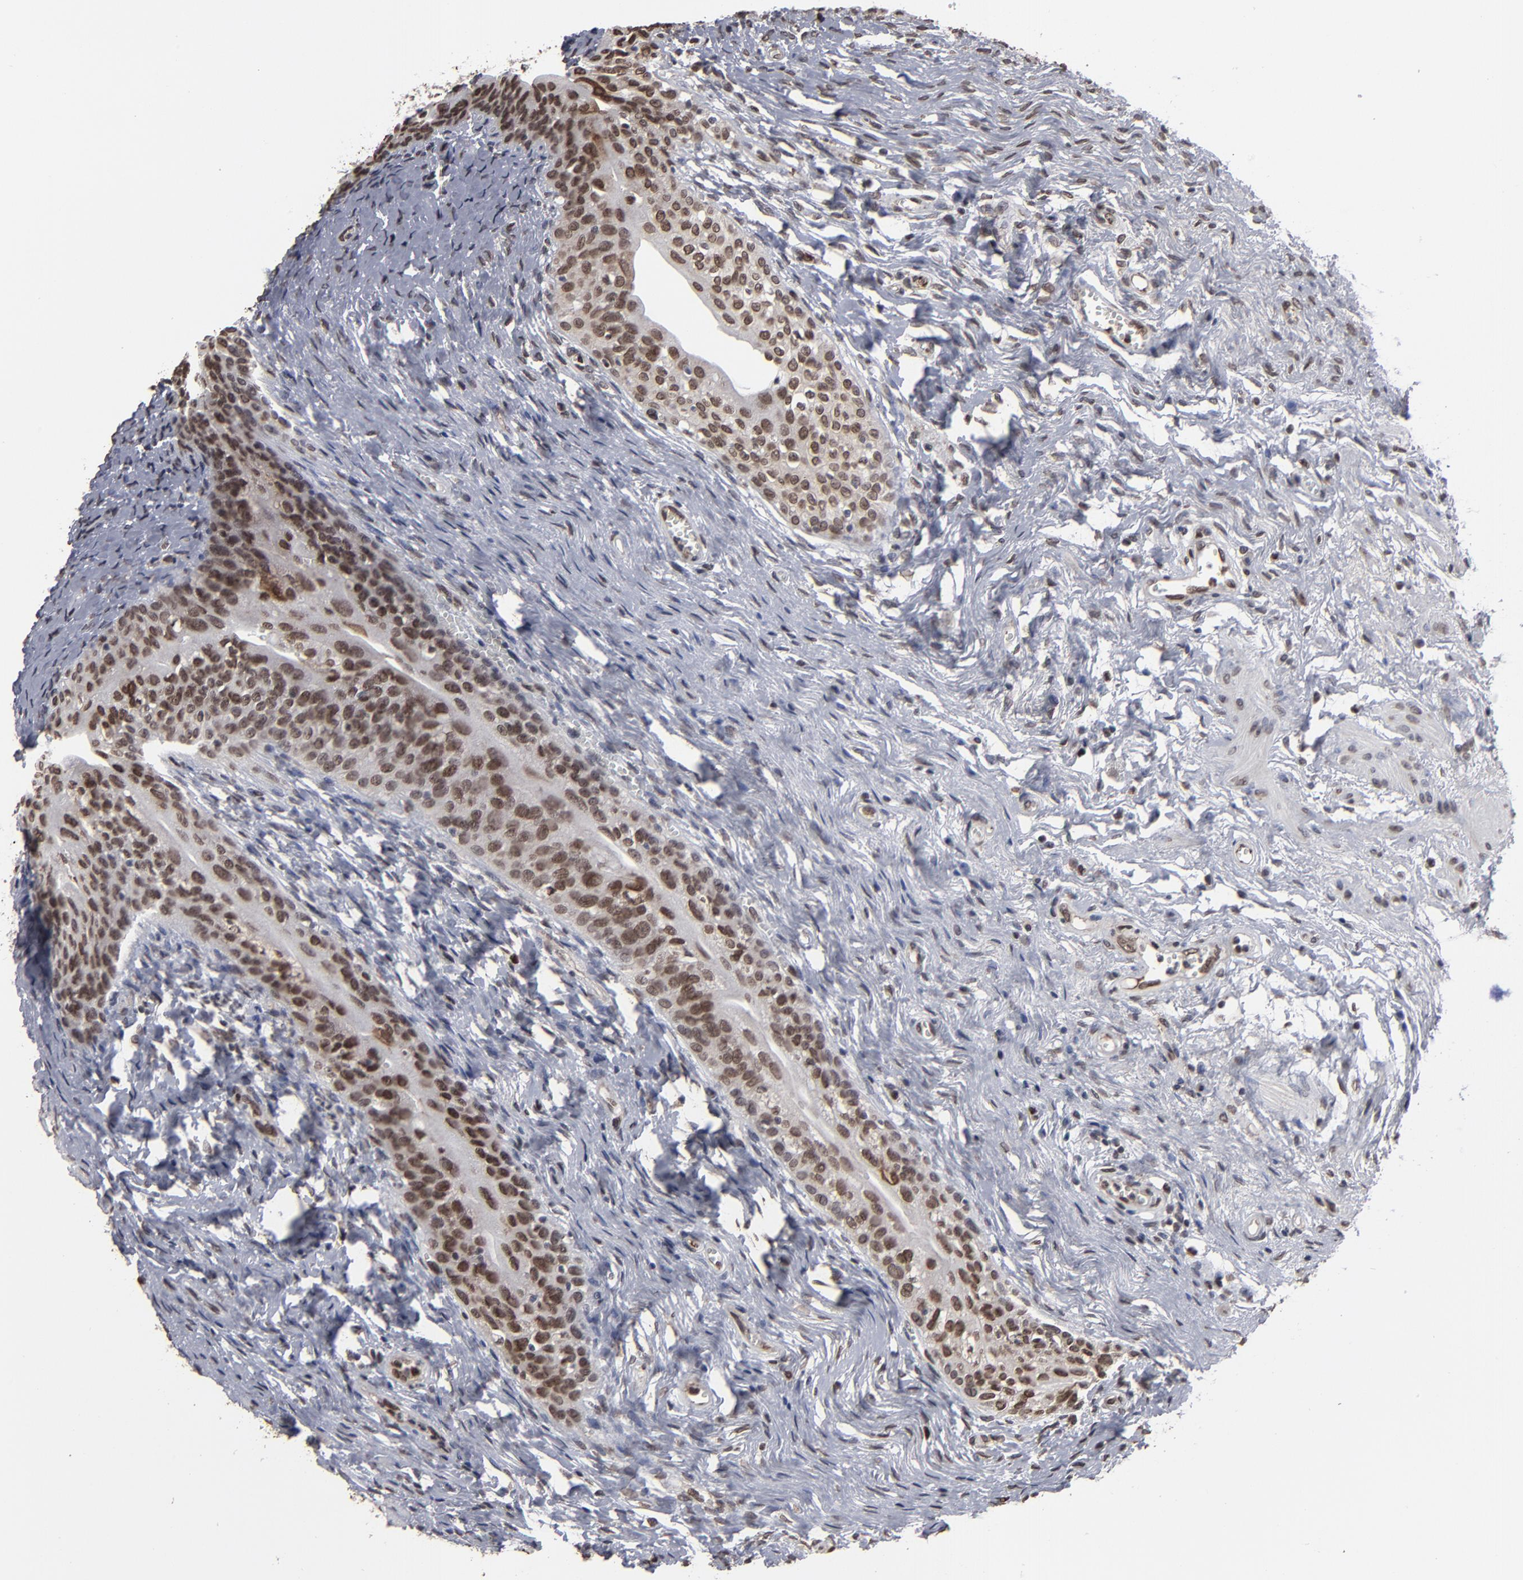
{"staining": {"intensity": "moderate", "quantity": ">75%", "location": "nuclear"}, "tissue": "urinary bladder", "cell_type": "Urothelial cells", "image_type": "normal", "snomed": [{"axis": "morphology", "description": "Normal tissue, NOS"}, {"axis": "topography", "description": "Urinary bladder"}], "caption": "DAB immunohistochemical staining of benign human urinary bladder reveals moderate nuclear protein positivity in approximately >75% of urothelial cells. Using DAB (brown) and hematoxylin (blue) stains, captured at high magnification using brightfield microscopy.", "gene": "BAZ1A", "patient": {"sex": "female", "age": 55}}